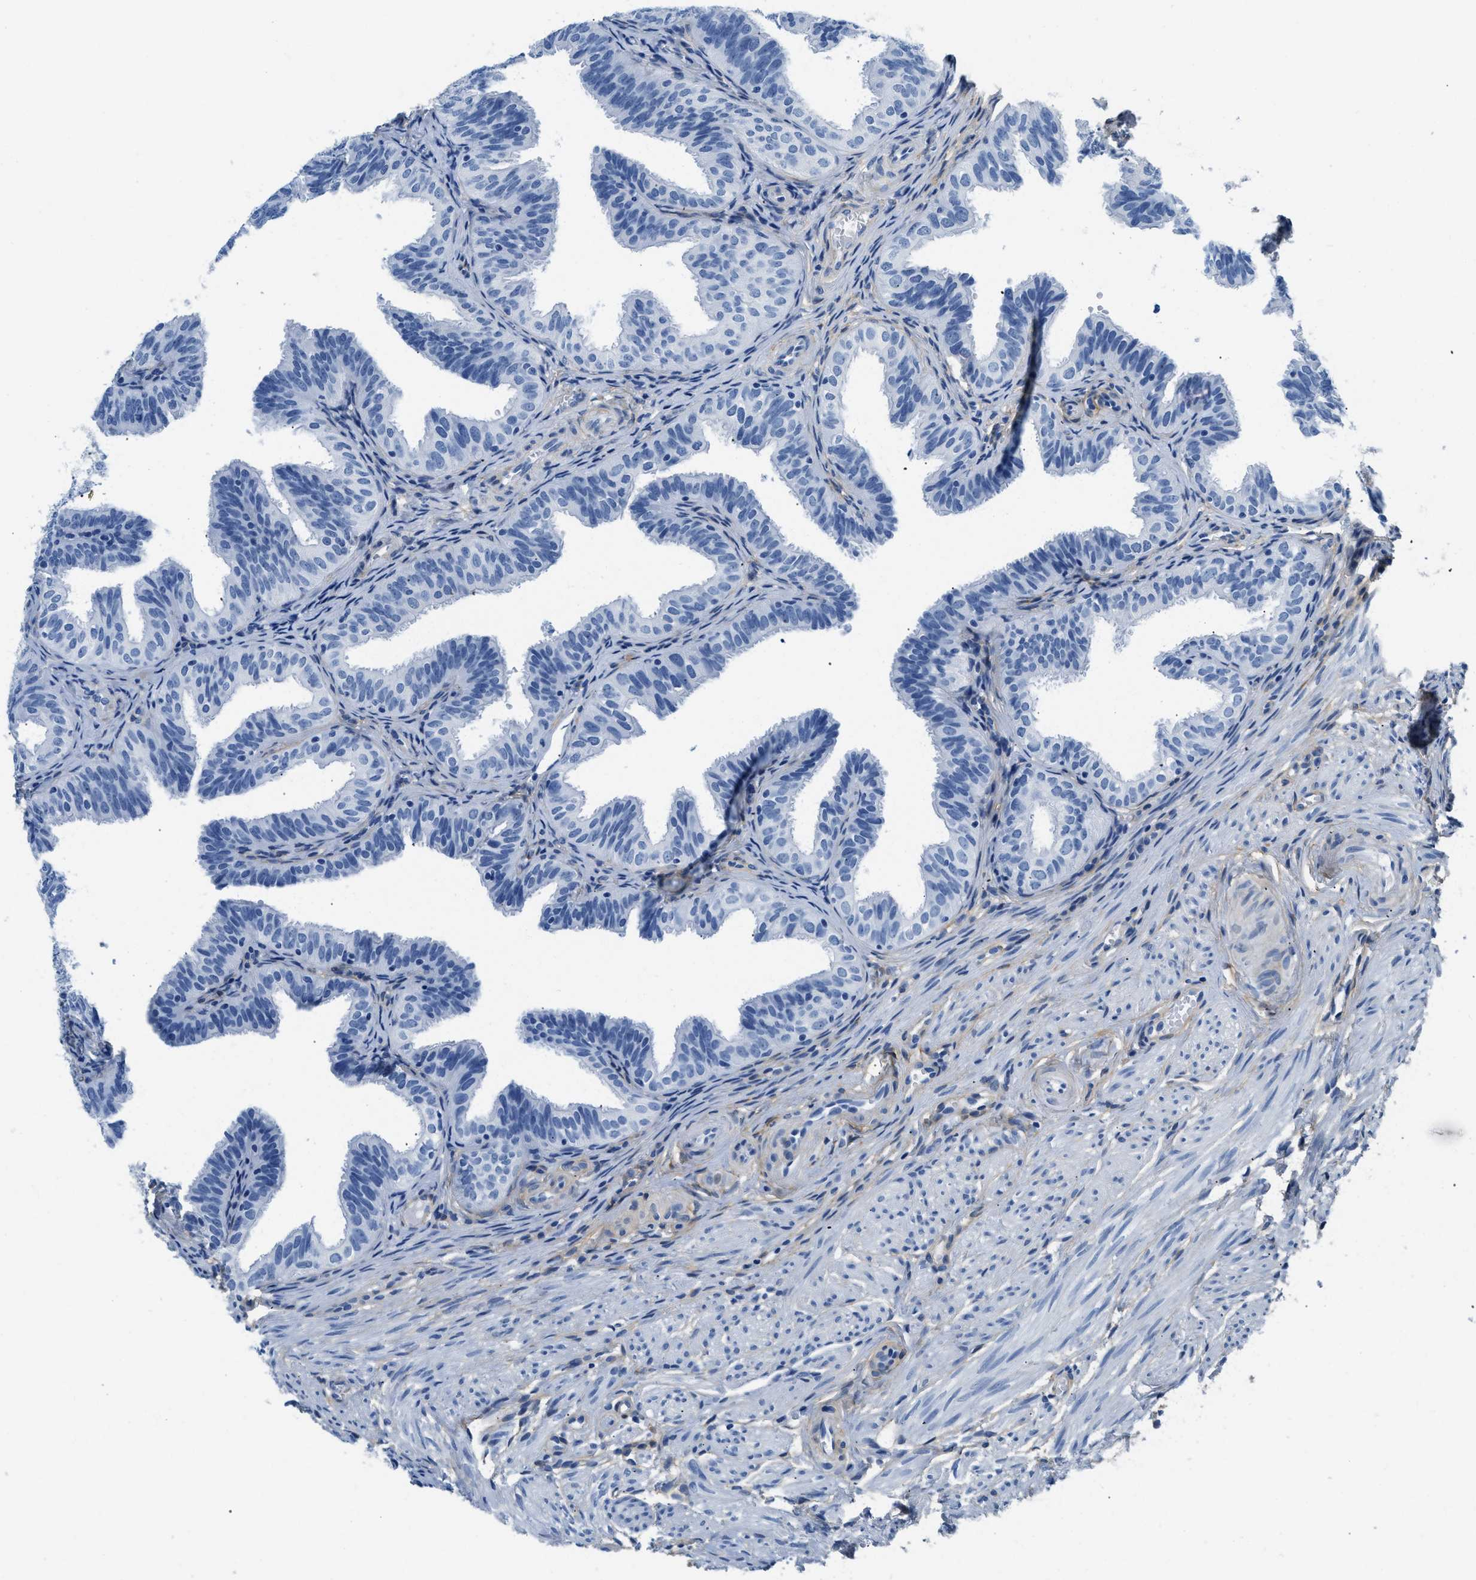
{"staining": {"intensity": "negative", "quantity": "none", "location": "none"}, "tissue": "fallopian tube", "cell_type": "Glandular cells", "image_type": "normal", "snomed": [{"axis": "morphology", "description": "Normal tissue, NOS"}, {"axis": "topography", "description": "Fallopian tube"}], "caption": "Immunohistochemical staining of normal human fallopian tube displays no significant expression in glandular cells.", "gene": "PDGFRB", "patient": {"sex": "female", "age": 35}}